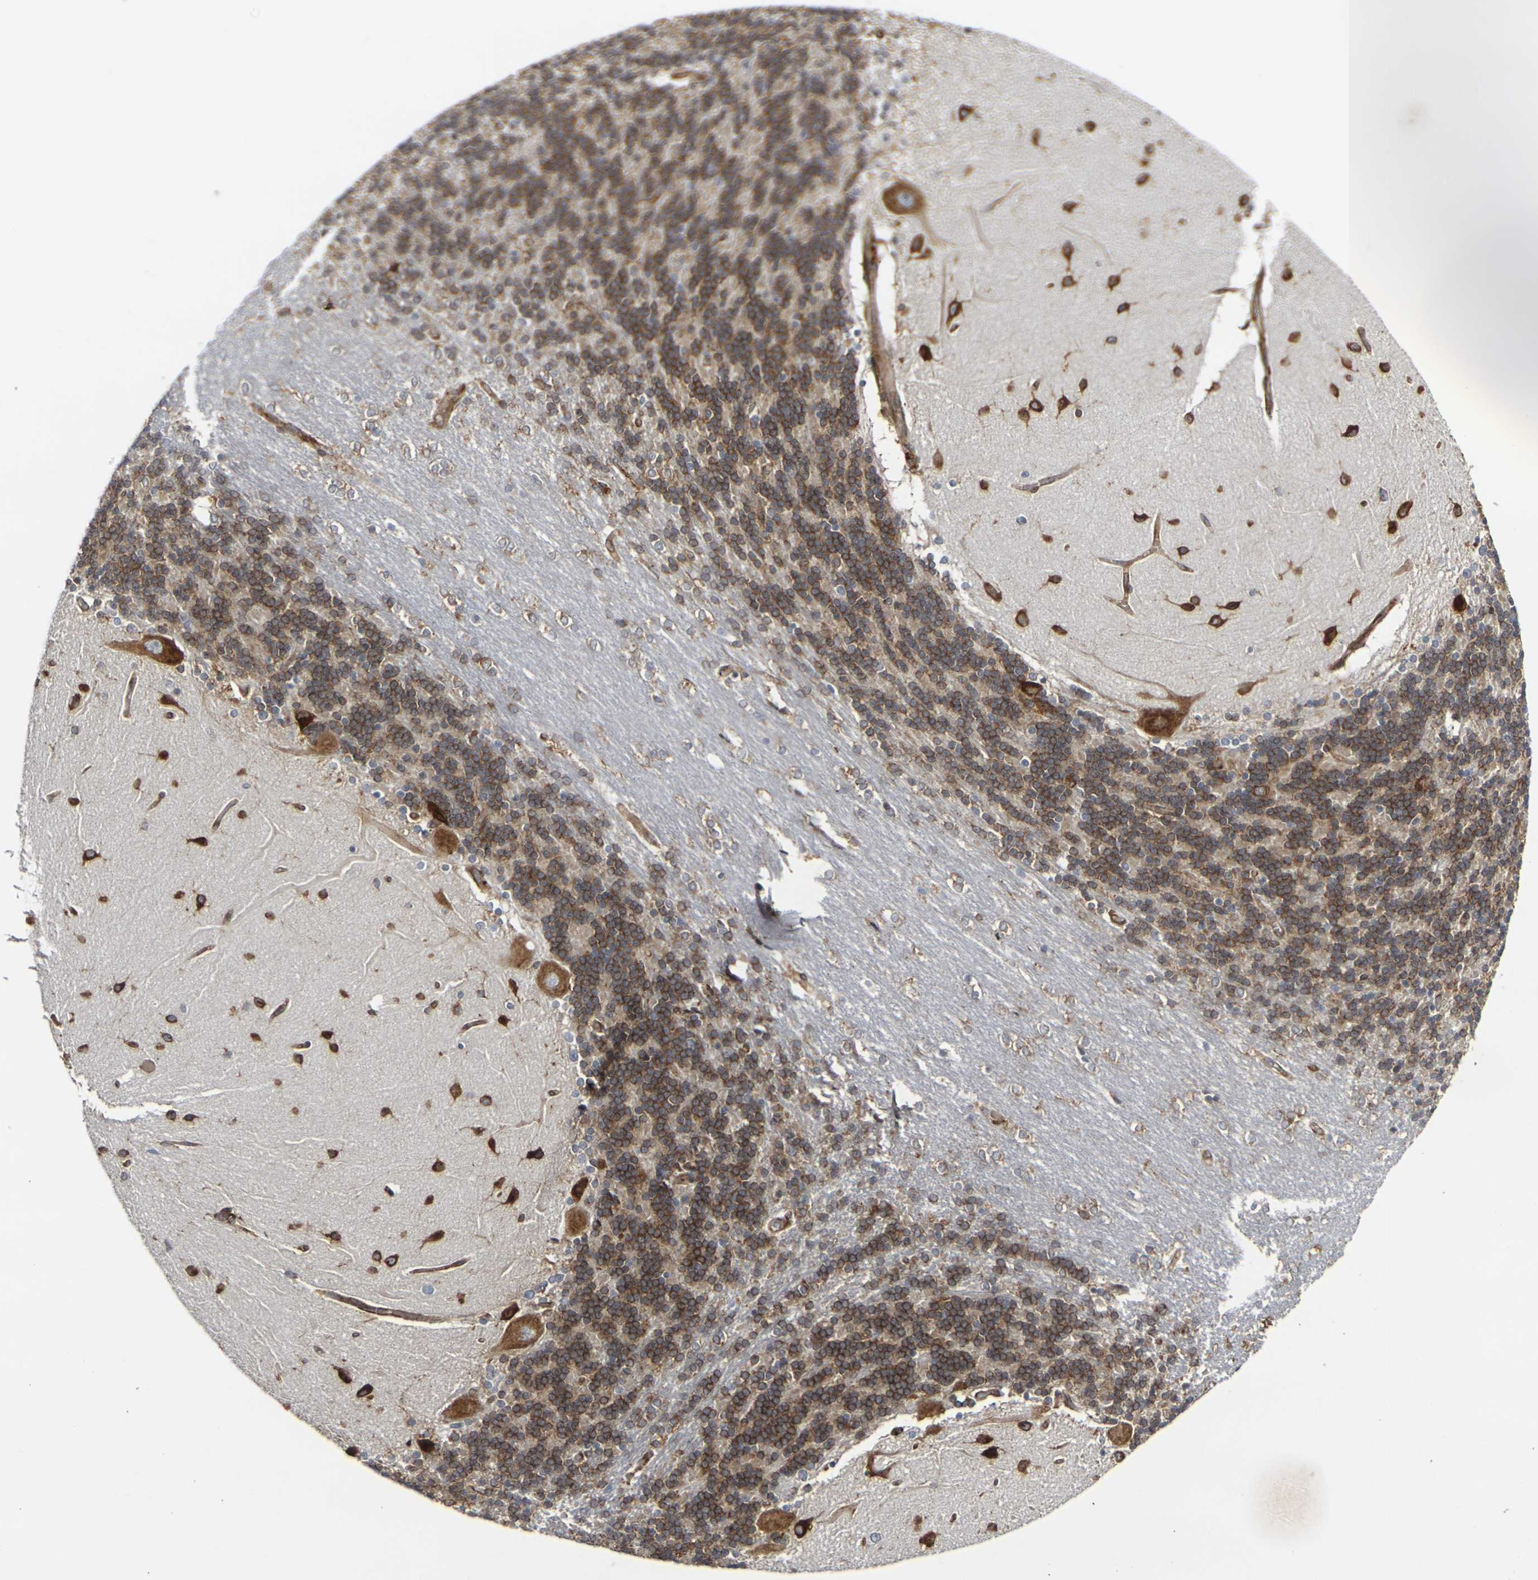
{"staining": {"intensity": "strong", "quantity": ">75%", "location": "cytoplasmic/membranous"}, "tissue": "cerebellum", "cell_type": "Cells in granular layer", "image_type": "normal", "snomed": [{"axis": "morphology", "description": "Normal tissue, NOS"}, {"axis": "topography", "description": "Cerebellum"}], "caption": "A high-resolution micrograph shows immunohistochemistry (IHC) staining of normal cerebellum, which demonstrates strong cytoplasmic/membranous staining in approximately >75% of cells in granular layer. The protein is stained brown, and the nuclei are stained in blue (DAB IHC with brightfield microscopy, high magnification).", "gene": "MARCHF2", "patient": {"sex": "female", "age": 54}}